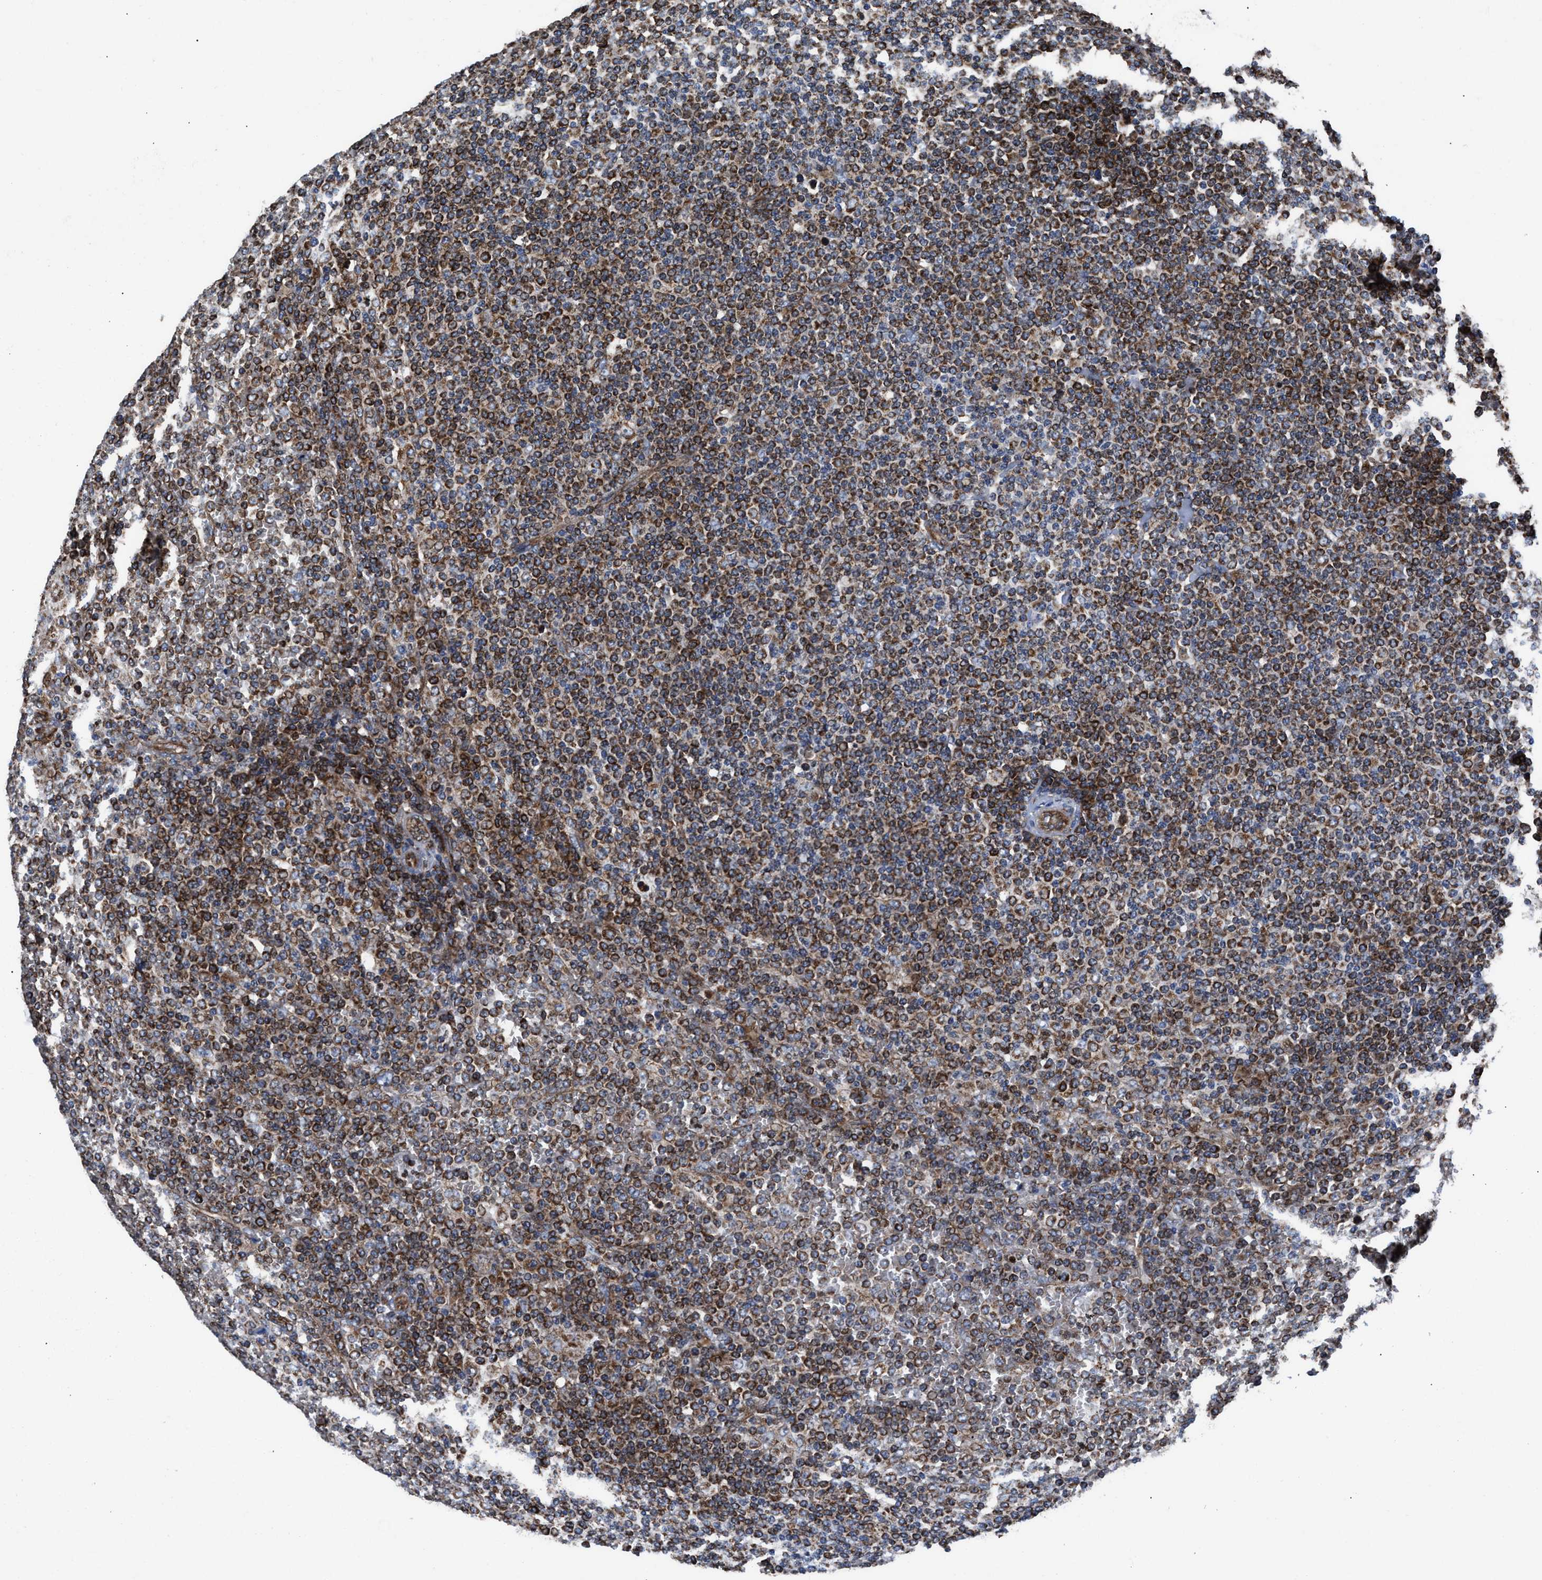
{"staining": {"intensity": "strong", "quantity": "25%-75%", "location": "cytoplasmic/membranous"}, "tissue": "lymphoma", "cell_type": "Tumor cells", "image_type": "cancer", "snomed": [{"axis": "morphology", "description": "Malignant lymphoma, non-Hodgkin's type, Low grade"}, {"axis": "topography", "description": "Spleen"}], "caption": "Immunohistochemistry of human malignant lymphoma, non-Hodgkin's type (low-grade) displays high levels of strong cytoplasmic/membranous positivity in approximately 25%-75% of tumor cells.", "gene": "PRR15L", "patient": {"sex": "female", "age": 19}}